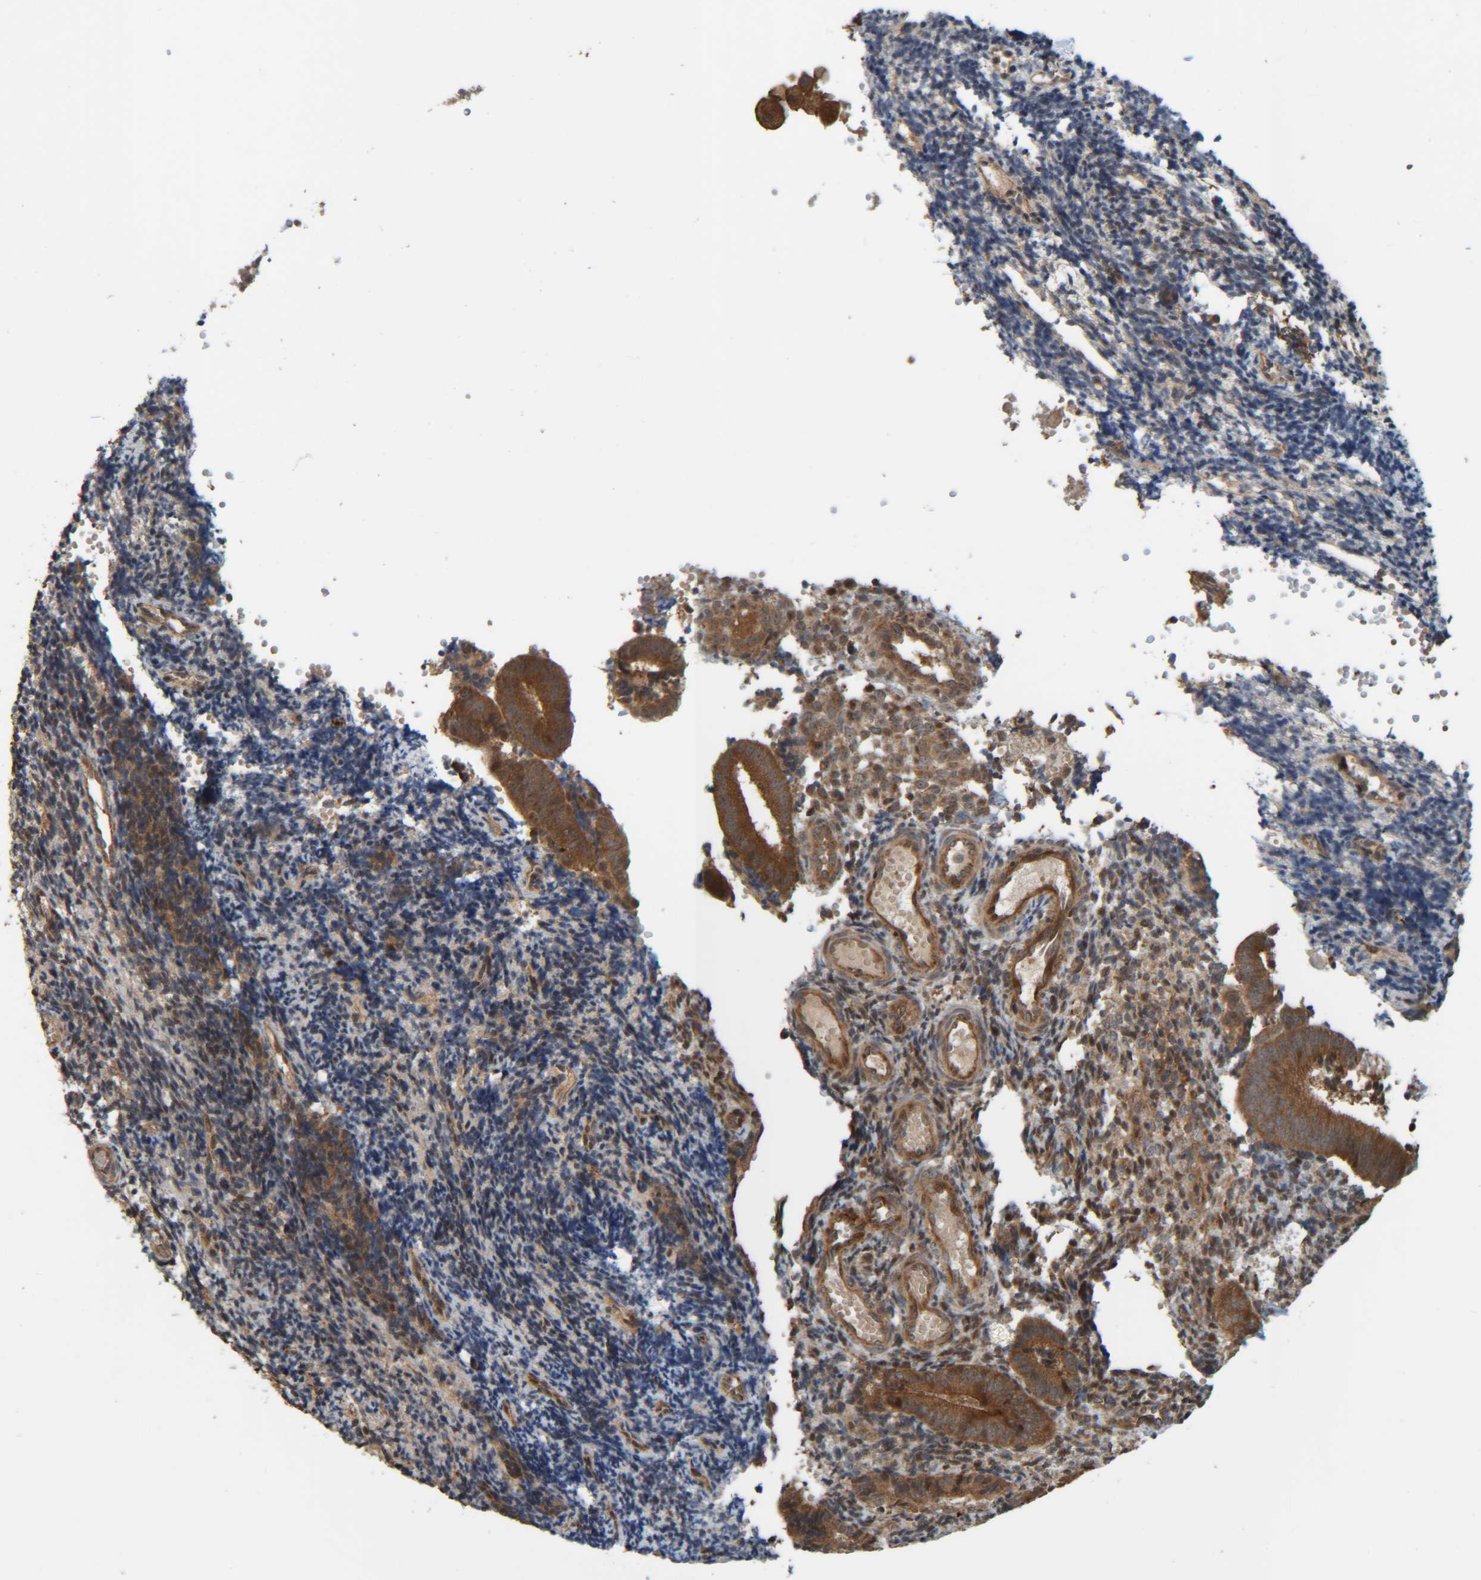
{"staining": {"intensity": "moderate", "quantity": "25%-75%", "location": "cytoplasmic/membranous"}, "tissue": "endometrium", "cell_type": "Cells in endometrial stroma", "image_type": "normal", "snomed": [{"axis": "morphology", "description": "Normal tissue, NOS"}, {"axis": "topography", "description": "Uterus"}, {"axis": "topography", "description": "Endometrium"}], "caption": "Approximately 25%-75% of cells in endometrial stroma in unremarkable human endometrium exhibit moderate cytoplasmic/membranous protein expression as visualized by brown immunohistochemical staining.", "gene": "CCDC57", "patient": {"sex": "female", "age": 33}}